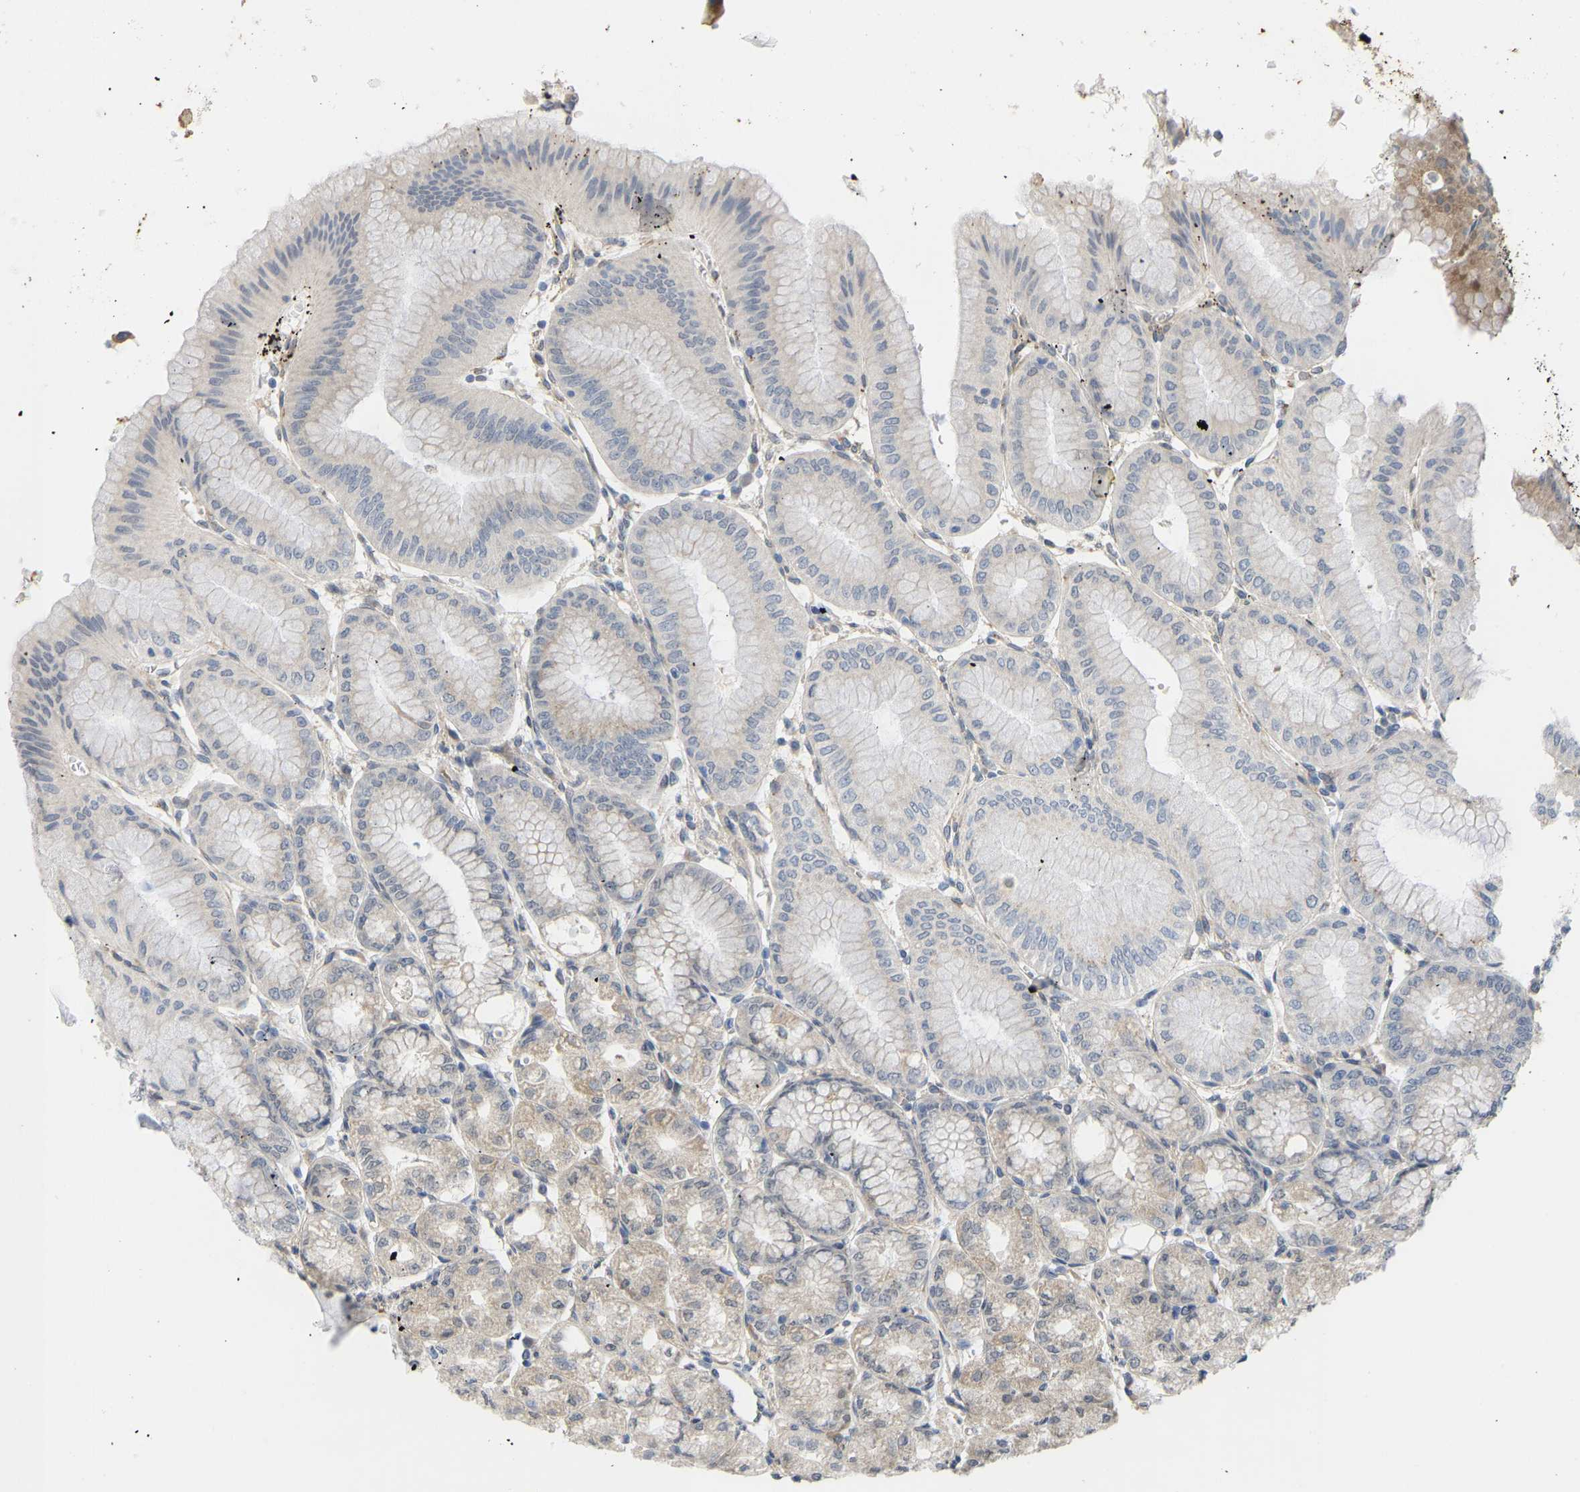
{"staining": {"intensity": "moderate", "quantity": "25%-75%", "location": "cytoplasmic/membranous"}, "tissue": "stomach", "cell_type": "Glandular cells", "image_type": "normal", "snomed": [{"axis": "morphology", "description": "Normal tissue, NOS"}, {"axis": "topography", "description": "Stomach, lower"}], "caption": "Immunohistochemistry (DAB (3,3'-diaminobenzidine)) staining of normal stomach displays moderate cytoplasmic/membranous protein staining in approximately 25%-75% of glandular cells. The protein of interest is shown in brown color, while the nuclei are stained blue.", "gene": "BEND3", "patient": {"sex": "male", "age": 71}}